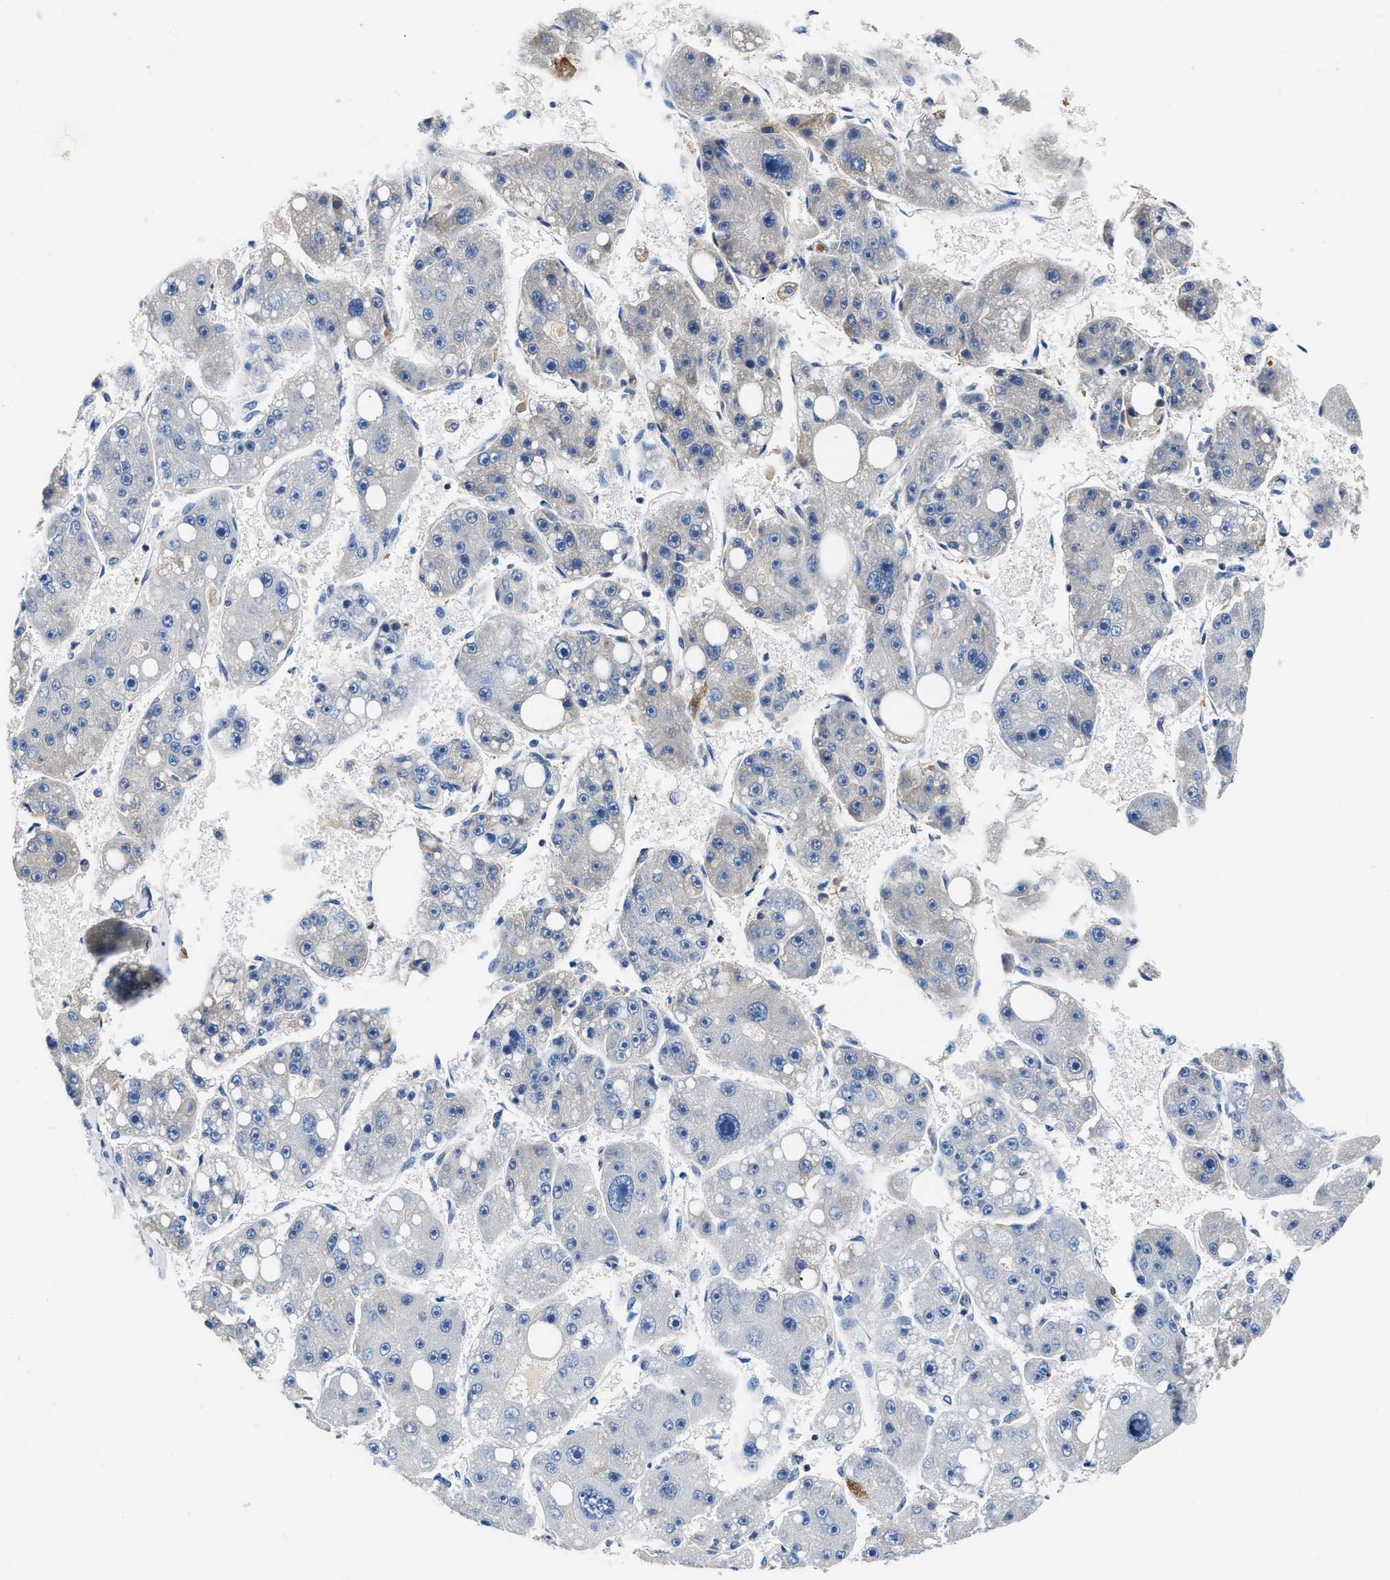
{"staining": {"intensity": "negative", "quantity": "none", "location": "none"}, "tissue": "liver cancer", "cell_type": "Tumor cells", "image_type": "cancer", "snomed": [{"axis": "morphology", "description": "Carcinoma, Hepatocellular, NOS"}, {"axis": "topography", "description": "Liver"}], "caption": "A high-resolution image shows immunohistochemistry staining of hepatocellular carcinoma (liver), which exhibits no significant staining in tumor cells. (Immunohistochemistry (ihc), brightfield microscopy, high magnification).", "gene": "TUT7", "patient": {"sex": "female", "age": 61}}